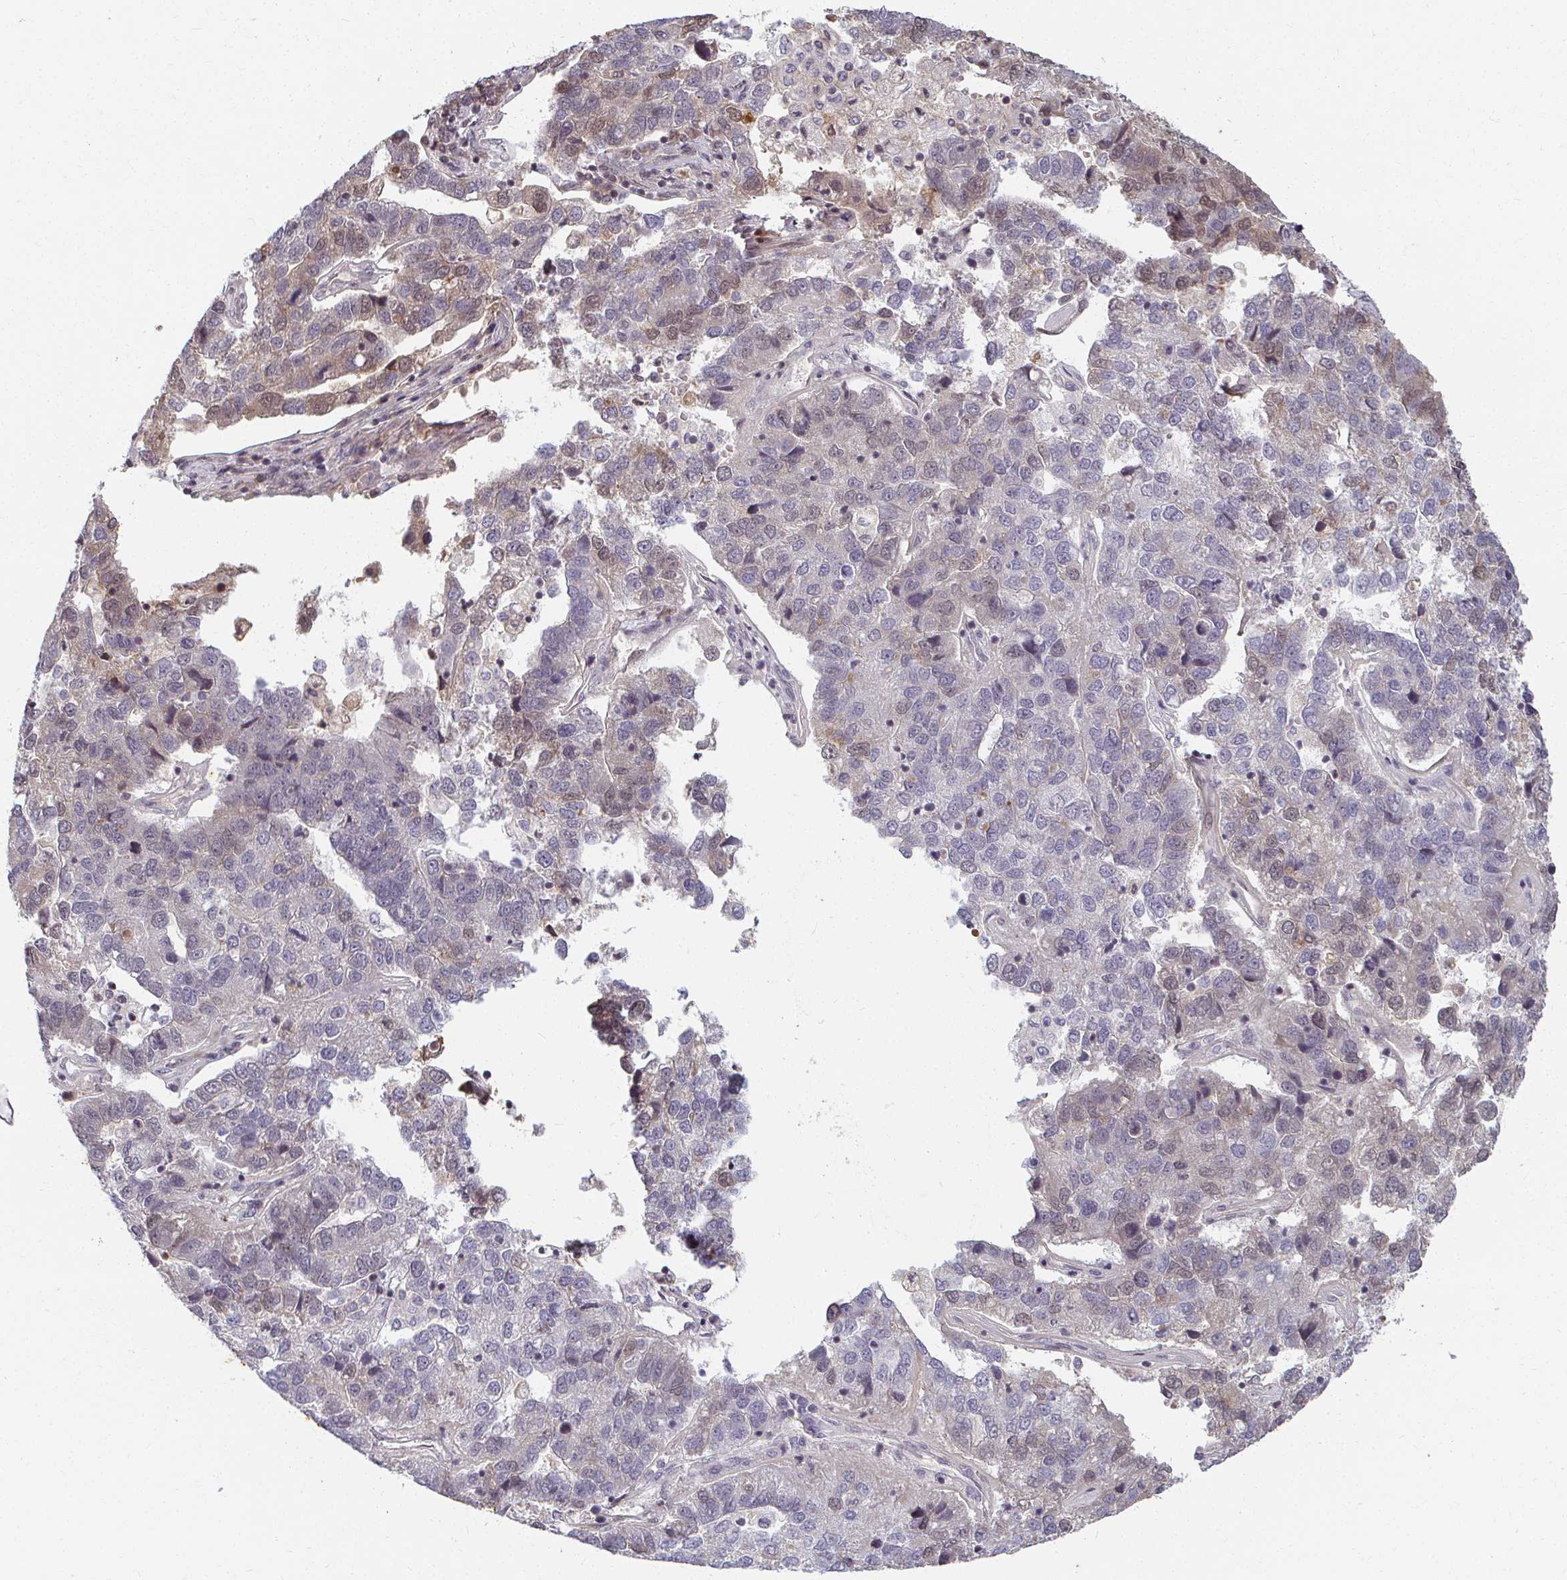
{"staining": {"intensity": "negative", "quantity": "none", "location": "none"}, "tissue": "pancreatic cancer", "cell_type": "Tumor cells", "image_type": "cancer", "snomed": [{"axis": "morphology", "description": "Adenocarcinoma, NOS"}, {"axis": "topography", "description": "Pancreas"}], "caption": "Tumor cells show no significant positivity in pancreatic adenocarcinoma.", "gene": "ANK3", "patient": {"sex": "female", "age": 61}}